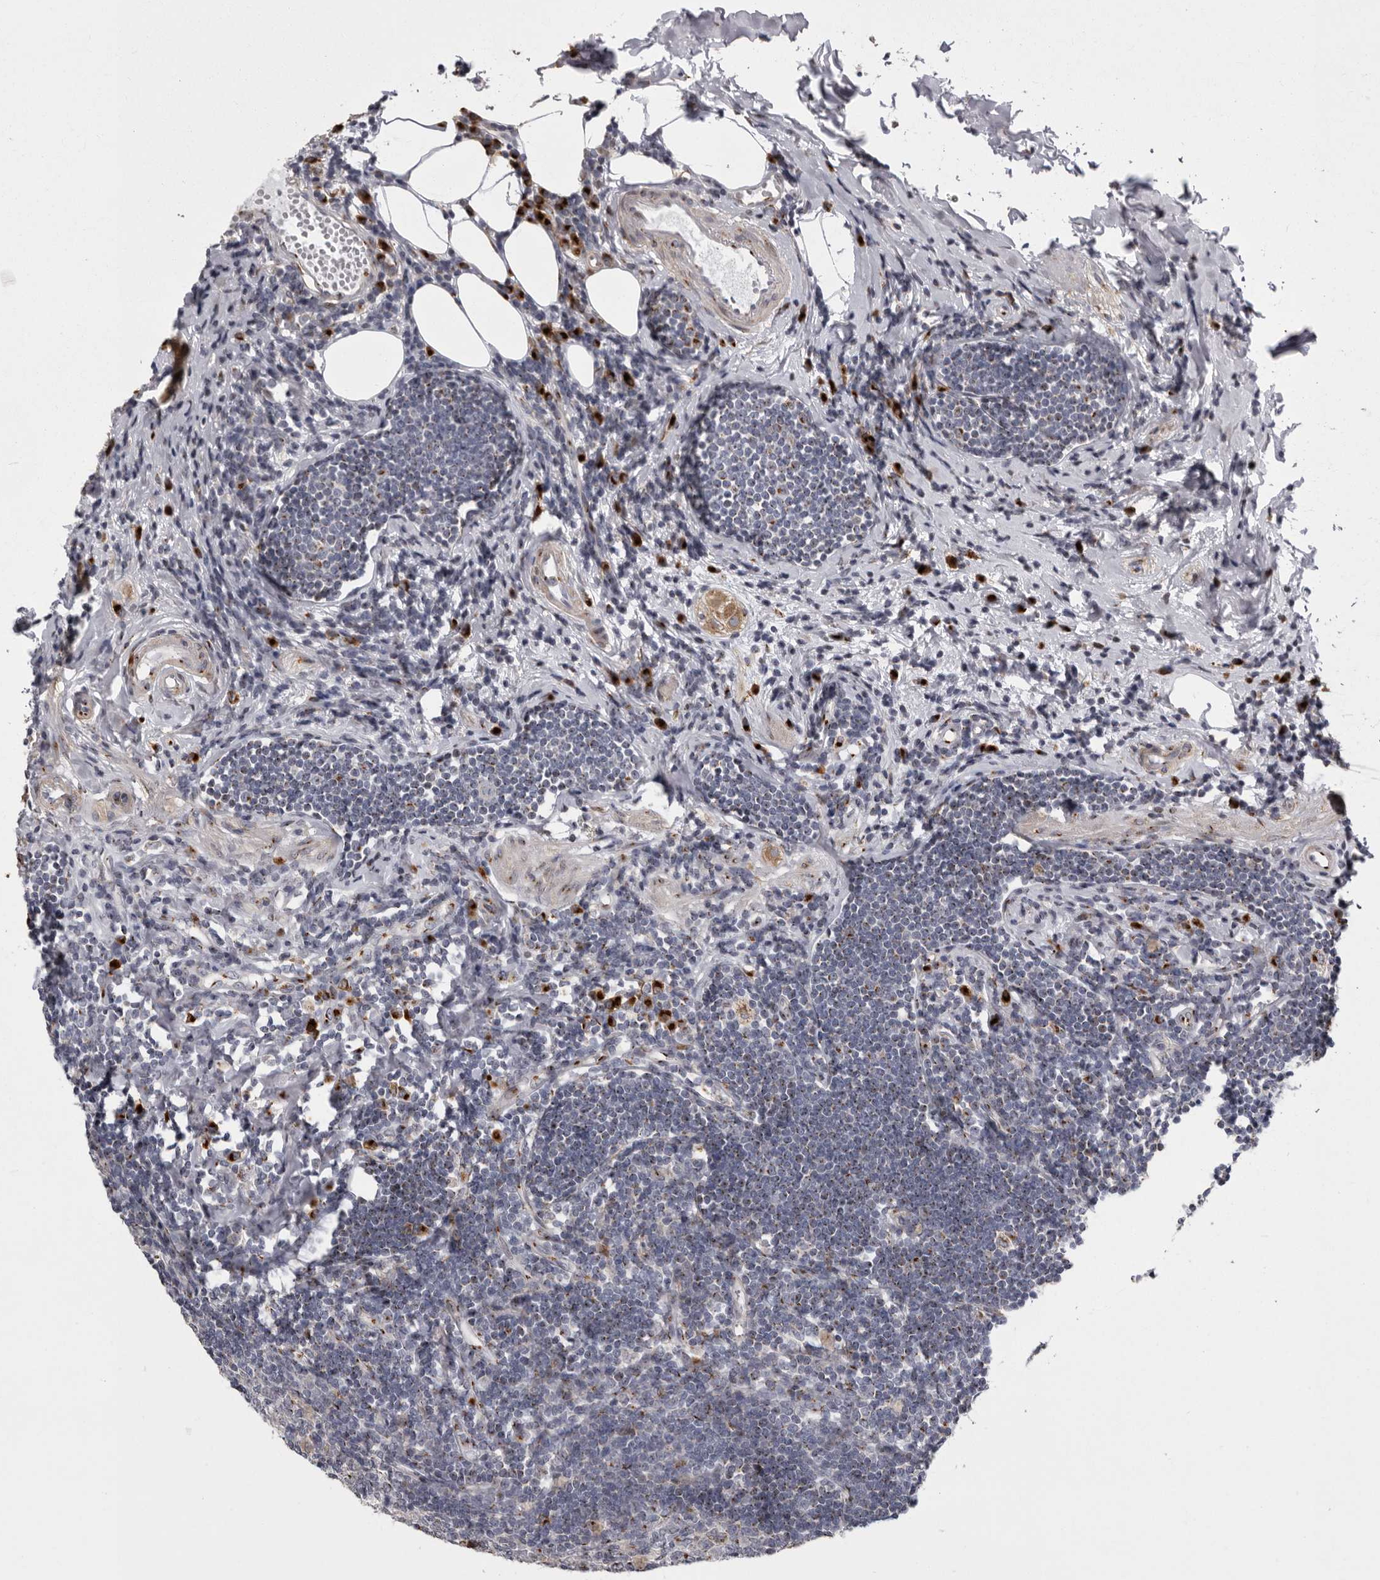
{"staining": {"intensity": "strong", "quantity": ">75%", "location": "cytoplasmic/membranous"}, "tissue": "appendix", "cell_type": "Glandular cells", "image_type": "normal", "snomed": [{"axis": "morphology", "description": "Normal tissue, NOS"}, {"axis": "topography", "description": "Appendix"}], "caption": "The immunohistochemical stain shows strong cytoplasmic/membranous expression in glandular cells of unremarkable appendix.", "gene": "WDR47", "patient": {"sex": "female", "age": 54}}